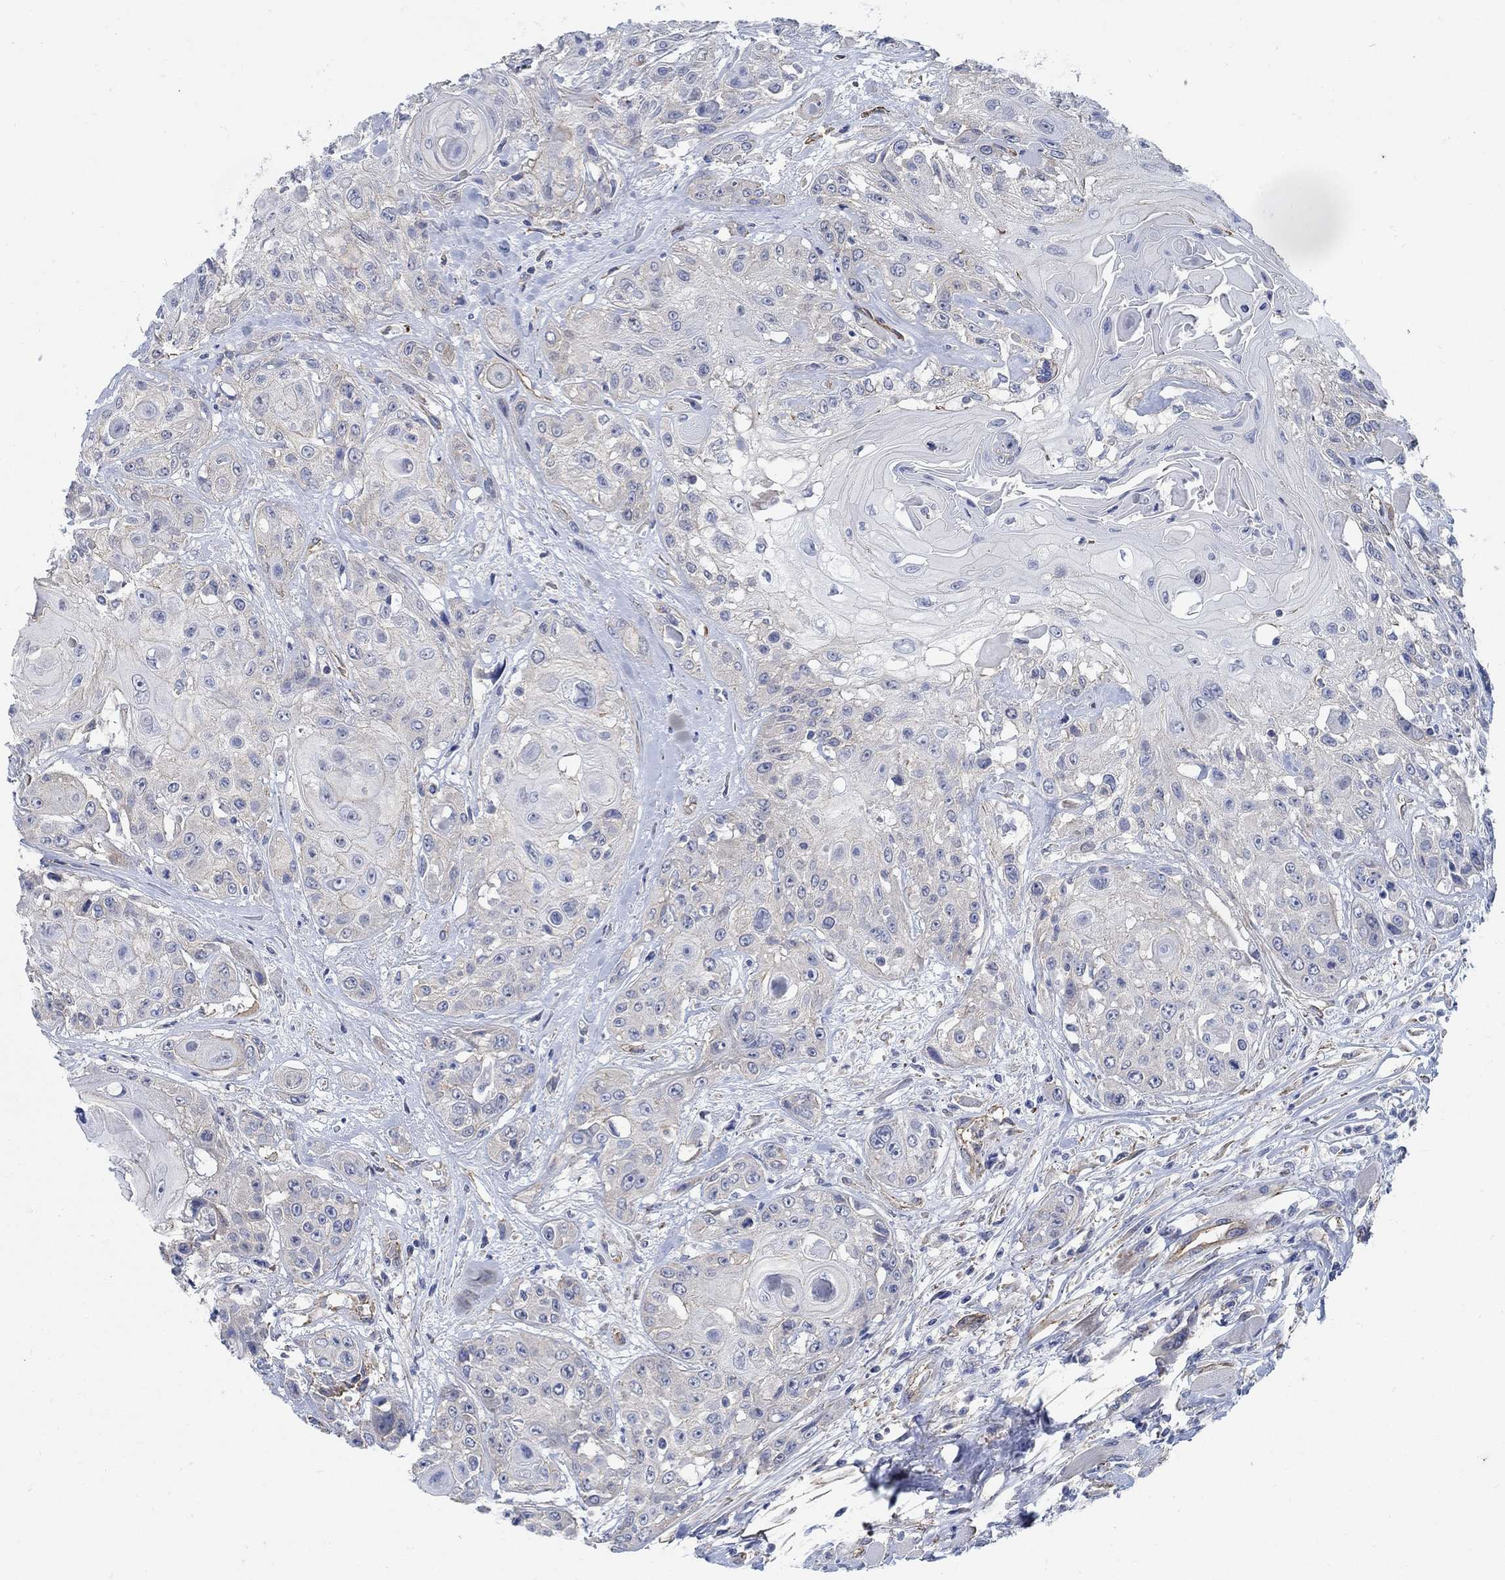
{"staining": {"intensity": "negative", "quantity": "none", "location": "none"}, "tissue": "head and neck cancer", "cell_type": "Tumor cells", "image_type": "cancer", "snomed": [{"axis": "morphology", "description": "Squamous cell carcinoma, NOS"}, {"axis": "topography", "description": "Head-Neck"}], "caption": "Tumor cells show no significant staining in head and neck cancer. (DAB immunohistochemistry (IHC), high magnification).", "gene": "TMEM198", "patient": {"sex": "female", "age": 59}}